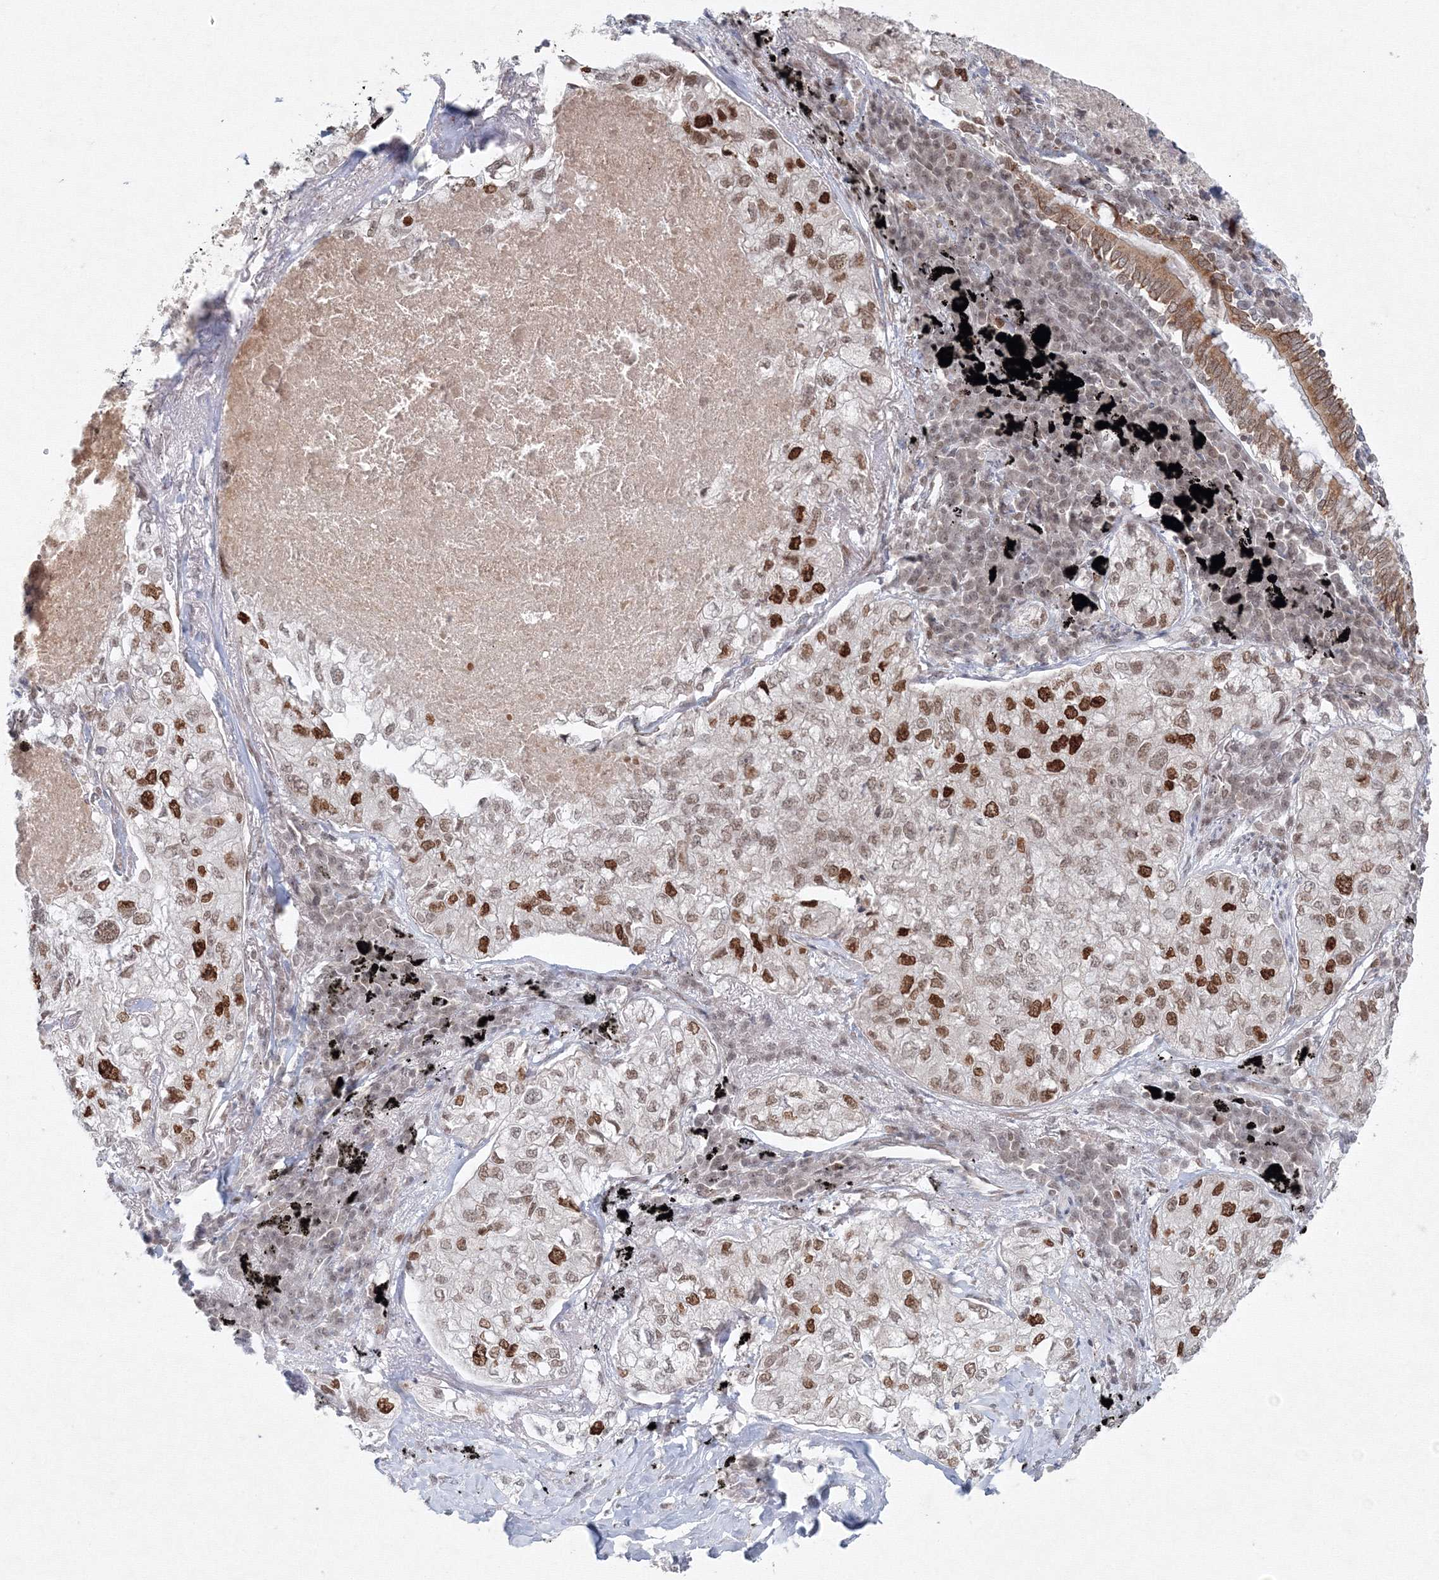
{"staining": {"intensity": "strong", "quantity": "25%-75%", "location": "nuclear"}, "tissue": "lung cancer", "cell_type": "Tumor cells", "image_type": "cancer", "snomed": [{"axis": "morphology", "description": "Adenocarcinoma, NOS"}, {"axis": "topography", "description": "Lung"}], "caption": "The immunohistochemical stain shows strong nuclear expression in tumor cells of lung adenocarcinoma tissue.", "gene": "KIF4A", "patient": {"sex": "male", "age": 65}}